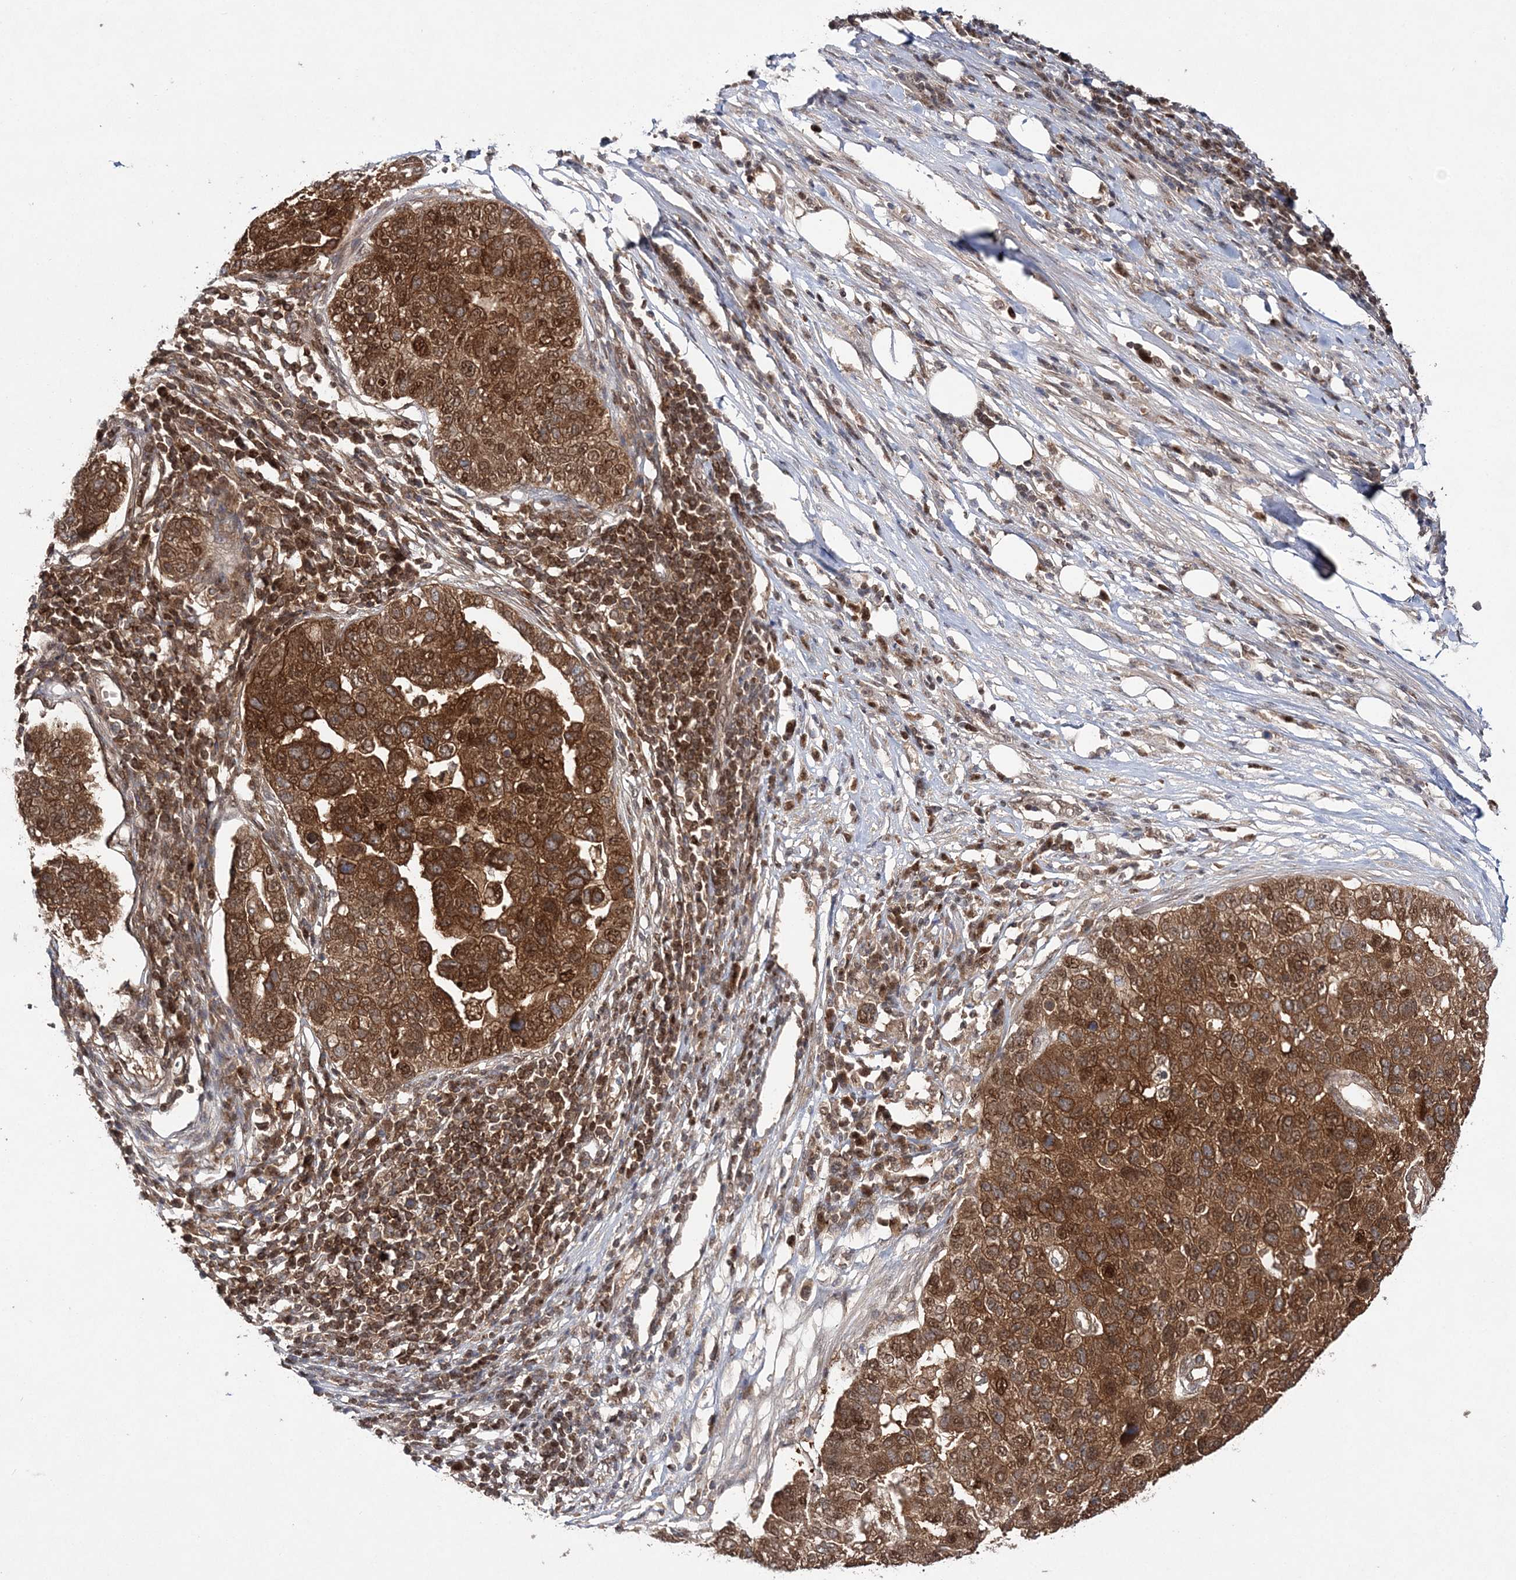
{"staining": {"intensity": "strong", "quantity": ">75%", "location": "cytoplasmic/membranous,nuclear"}, "tissue": "pancreatic cancer", "cell_type": "Tumor cells", "image_type": "cancer", "snomed": [{"axis": "morphology", "description": "Adenocarcinoma, NOS"}, {"axis": "topography", "description": "Pancreas"}], "caption": "Protein expression analysis of human adenocarcinoma (pancreatic) reveals strong cytoplasmic/membranous and nuclear expression in about >75% of tumor cells.", "gene": "NIF3L1", "patient": {"sex": "female", "age": 61}}